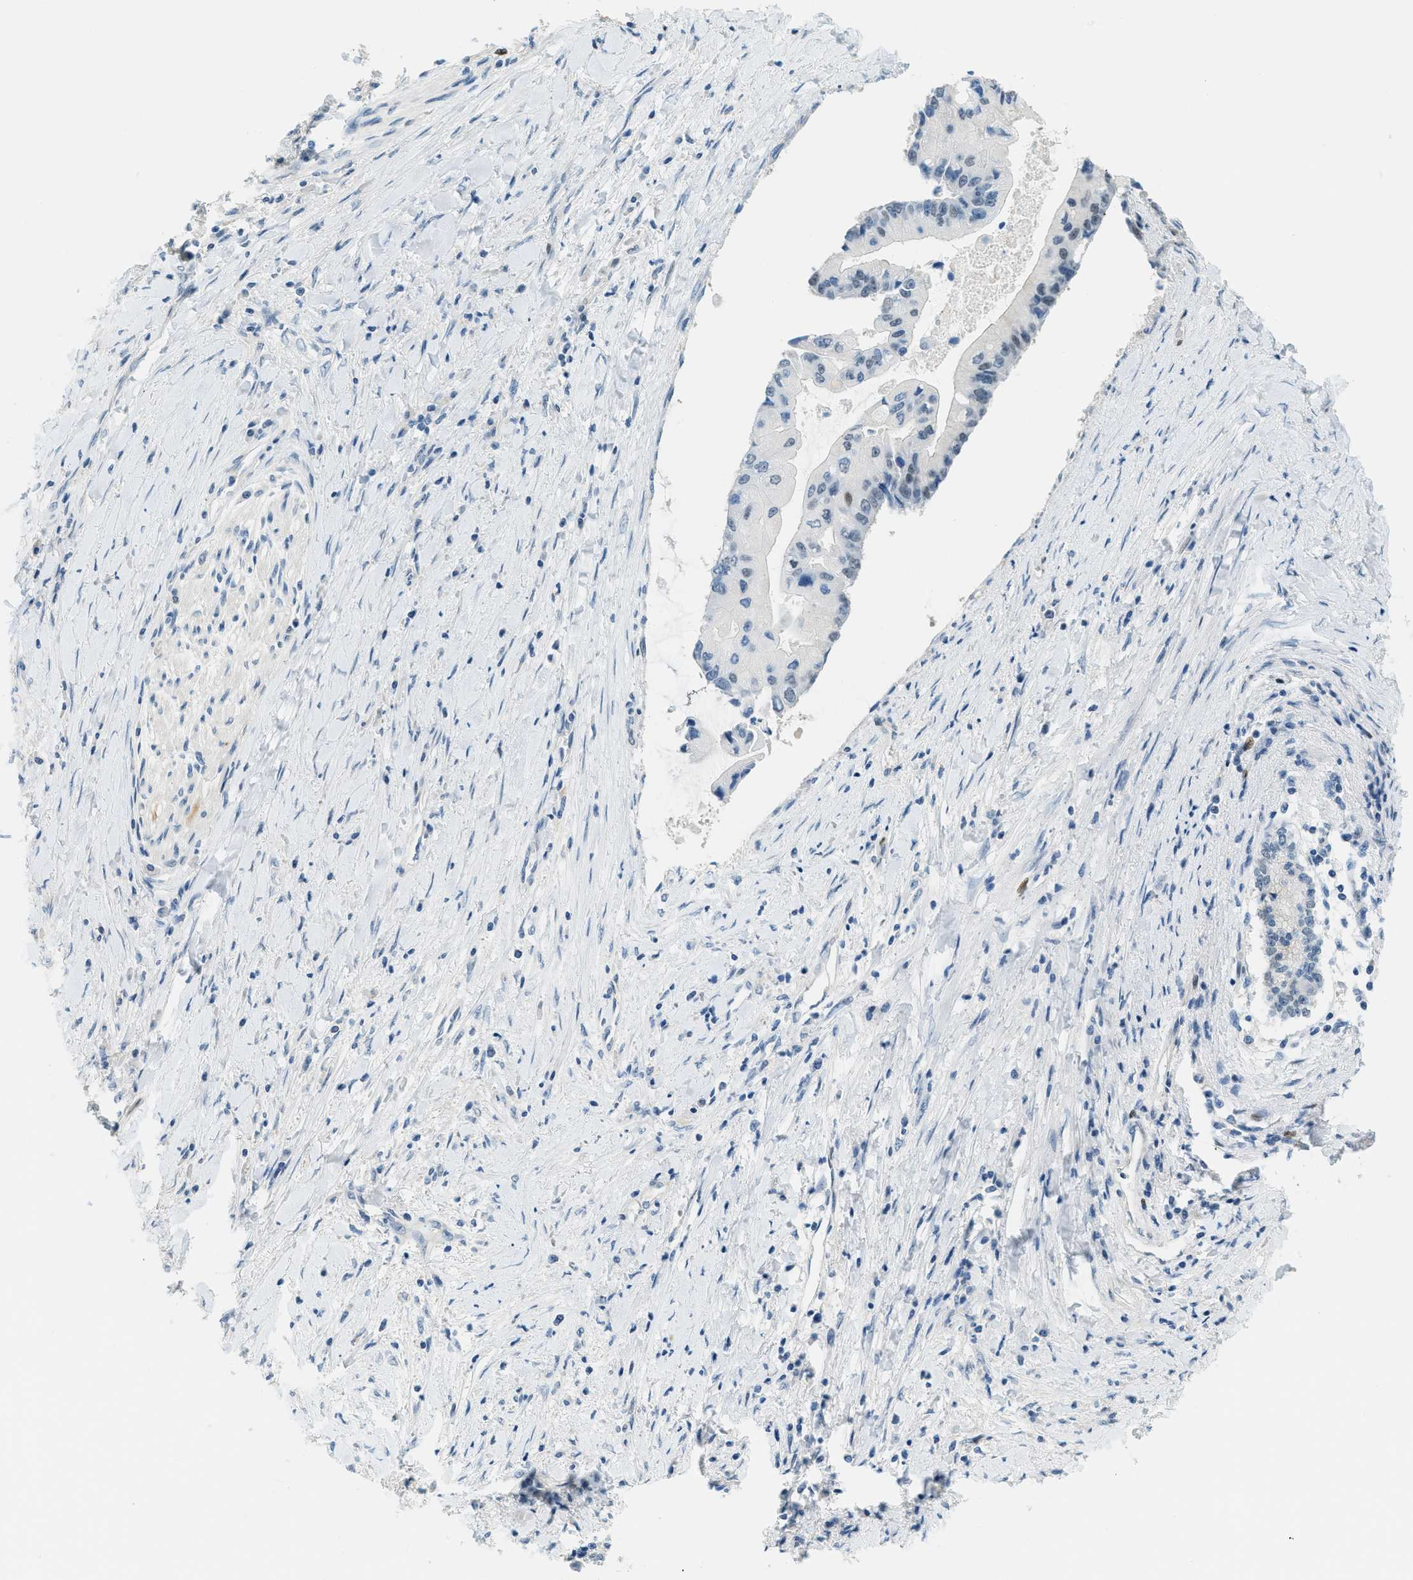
{"staining": {"intensity": "negative", "quantity": "none", "location": "none"}, "tissue": "liver cancer", "cell_type": "Tumor cells", "image_type": "cancer", "snomed": [{"axis": "morphology", "description": "Cholangiocarcinoma"}, {"axis": "topography", "description": "Liver"}], "caption": "Micrograph shows no significant protein positivity in tumor cells of cholangiocarcinoma (liver).", "gene": "CYP4X1", "patient": {"sex": "male", "age": 50}}